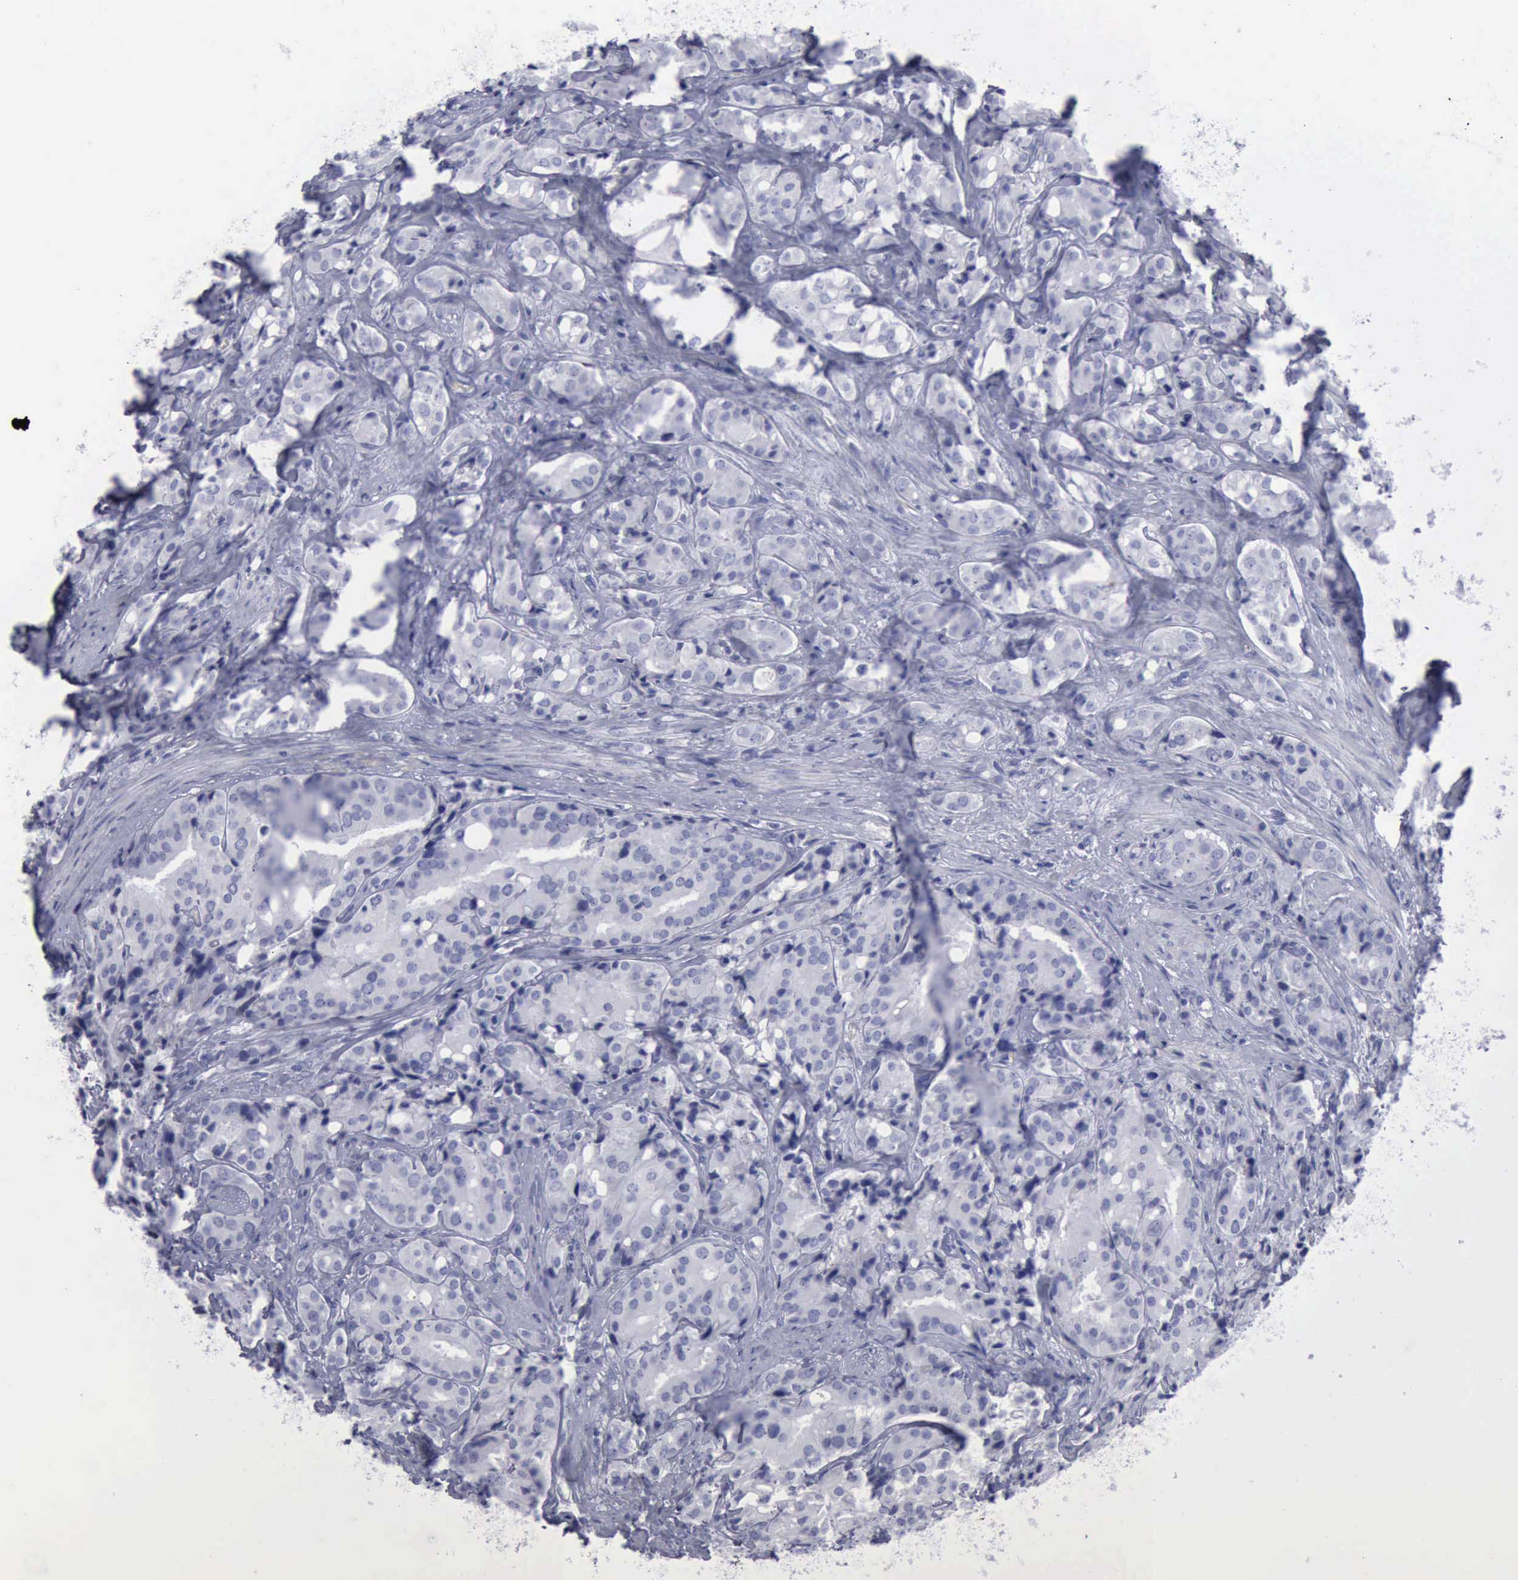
{"staining": {"intensity": "negative", "quantity": "none", "location": "none"}, "tissue": "prostate cancer", "cell_type": "Tumor cells", "image_type": "cancer", "snomed": [{"axis": "morphology", "description": "Adenocarcinoma, High grade"}, {"axis": "topography", "description": "Prostate"}], "caption": "This micrograph is of adenocarcinoma (high-grade) (prostate) stained with IHC to label a protein in brown with the nuclei are counter-stained blue. There is no positivity in tumor cells.", "gene": "KRT13", "patient": {"sex": "male", "age": 68}}